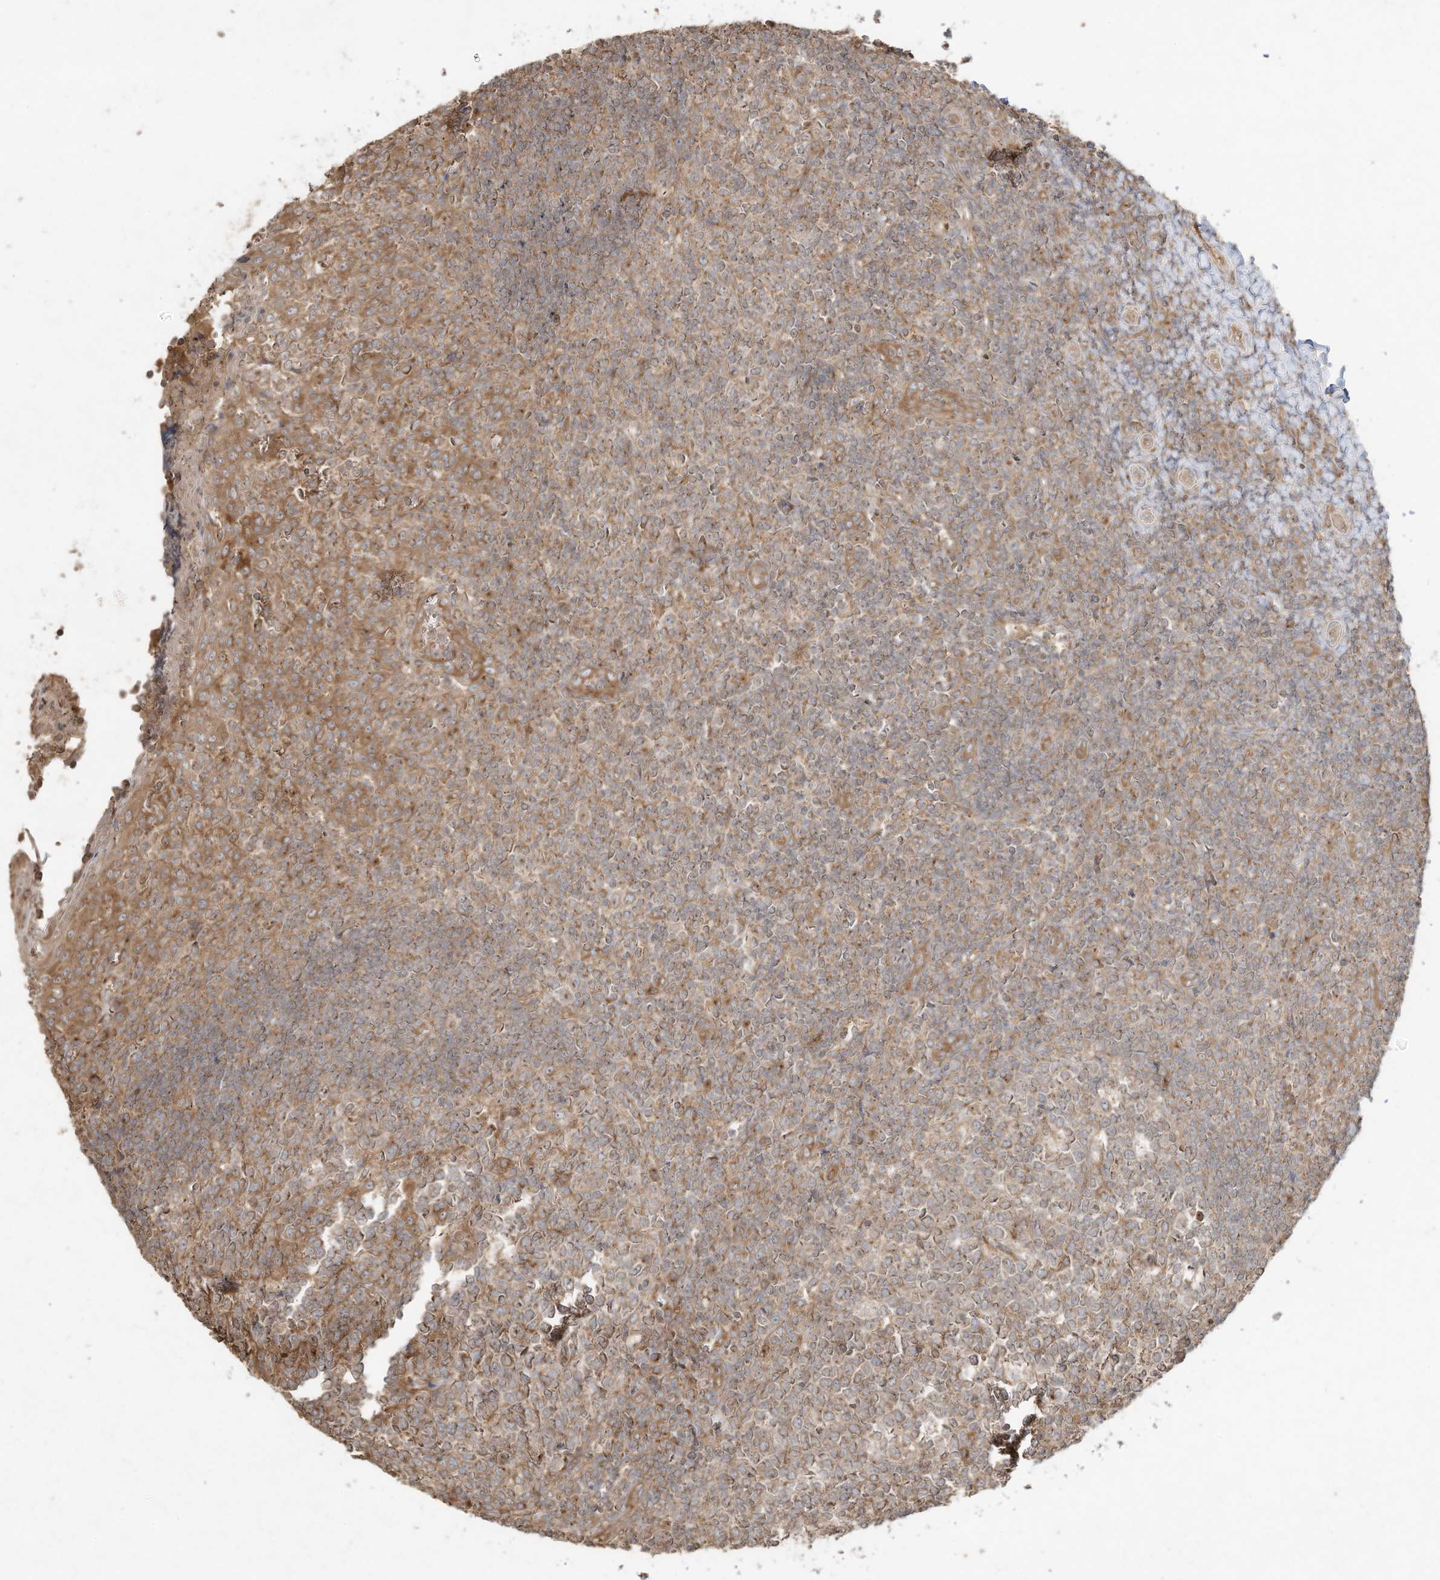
{"staining": {"intensity": "moderate", "quantity": ">75%", "location": "cytoplasmic/membranous"}, "tissue": "tonsil", "cell_type": "Germinal center cells", "image_type": "normal", "snomed": [{"axis": "morphology", "description": "Normal tissue, NOS"}, {"axis": "topography", "description": "Tonsil"}], "caption": "Immunohistochemistry micrograph of unremarkable human tonsil stained for a protein (brown), which reveals medium levels of moderate cytoplasmic/membranous staining in approximately >75% of germinal center cells.", "gene": "DYNC1I2", "patient": {"sex": "female", "age": 19}}